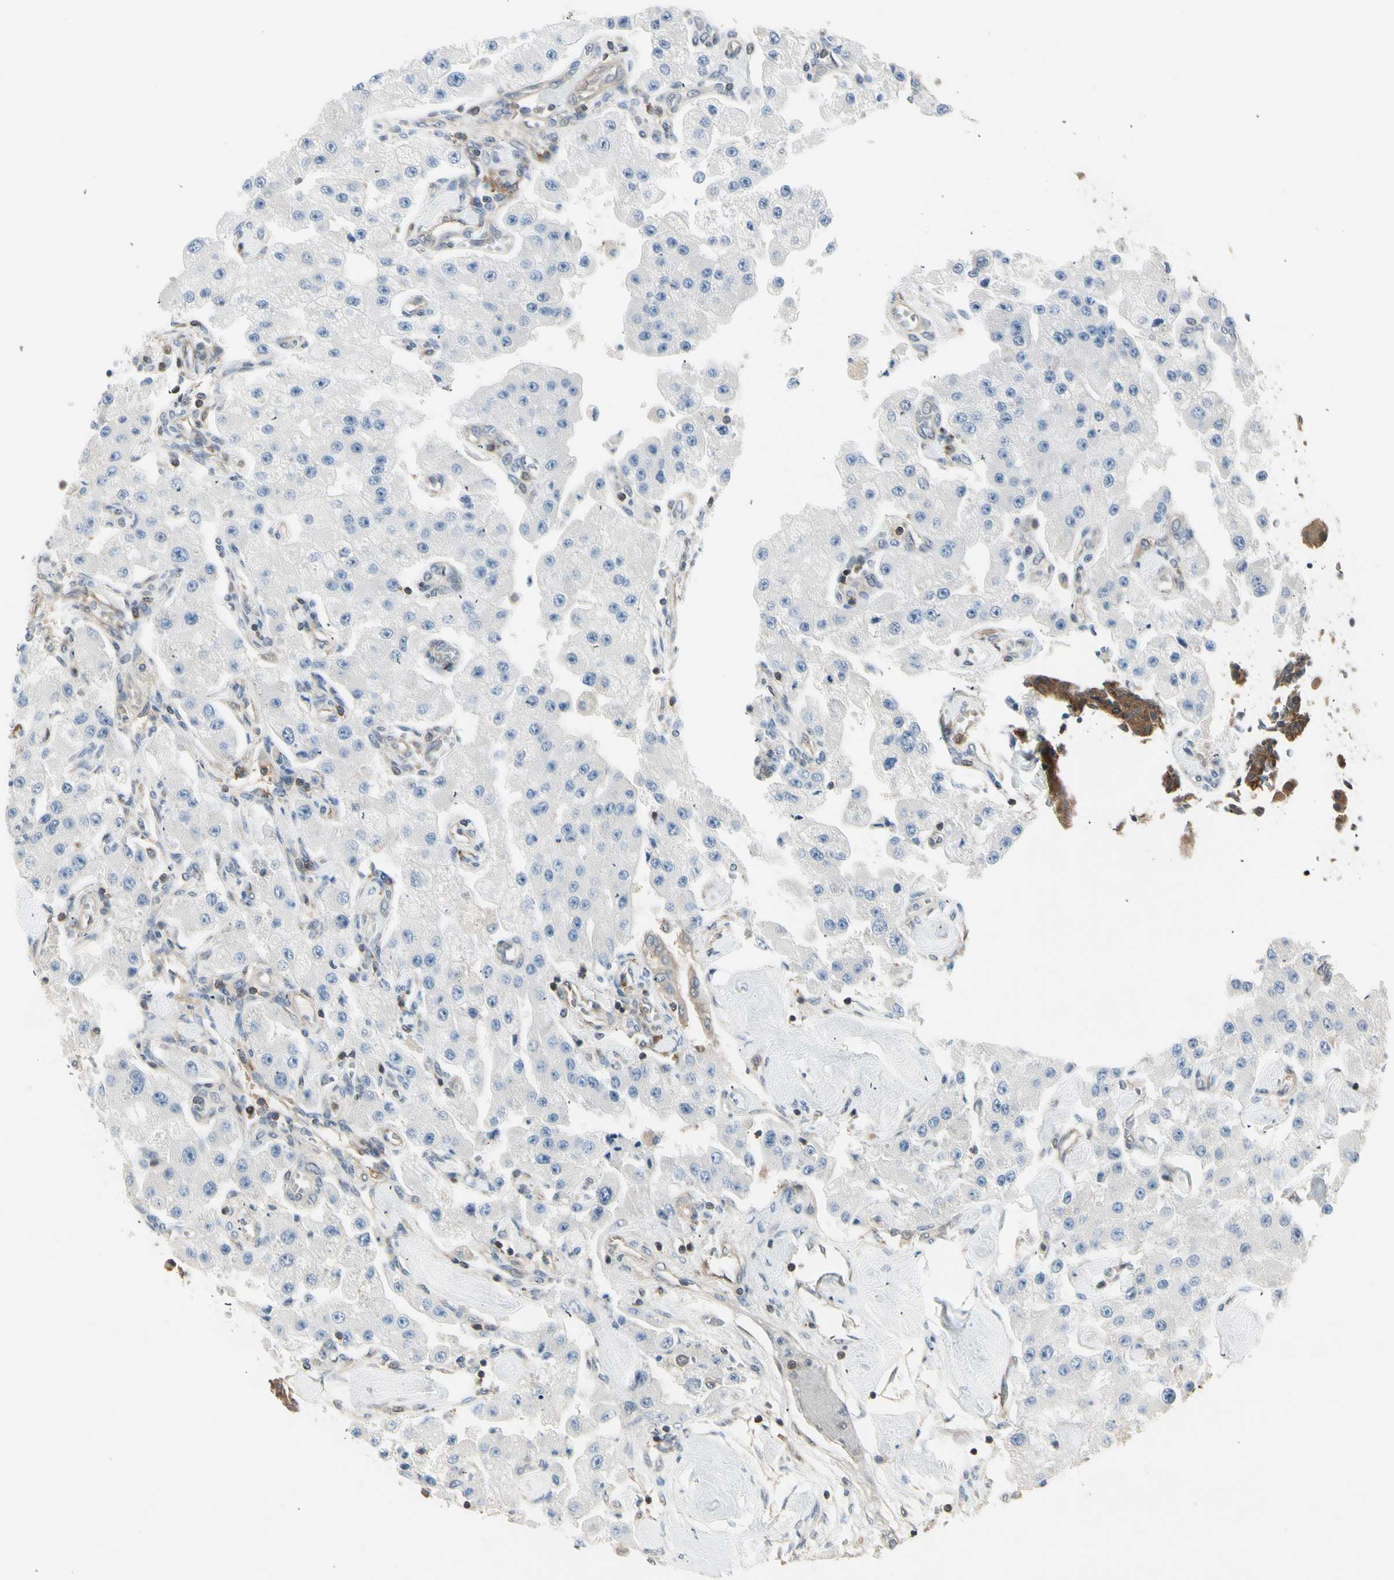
{"staining": {"intensity": "negative", "quantity": "none", "location": "none"}, "tissue": "carcinoid", "cell_type": "Tumor cells", "image_type": "cancer", "snomed": [{"axis": "morphology", "description": "Carcinoid, malignant, NOS"}, {"axis": "topography", "description": "Pancreas"}], "caption": "IHC photomicrograph of carcinoid stained for a protein (brown), which displays no positivity in tumor cells.", "gene": "OXSR1", "patient": {"sex": "male", "age": 41}}